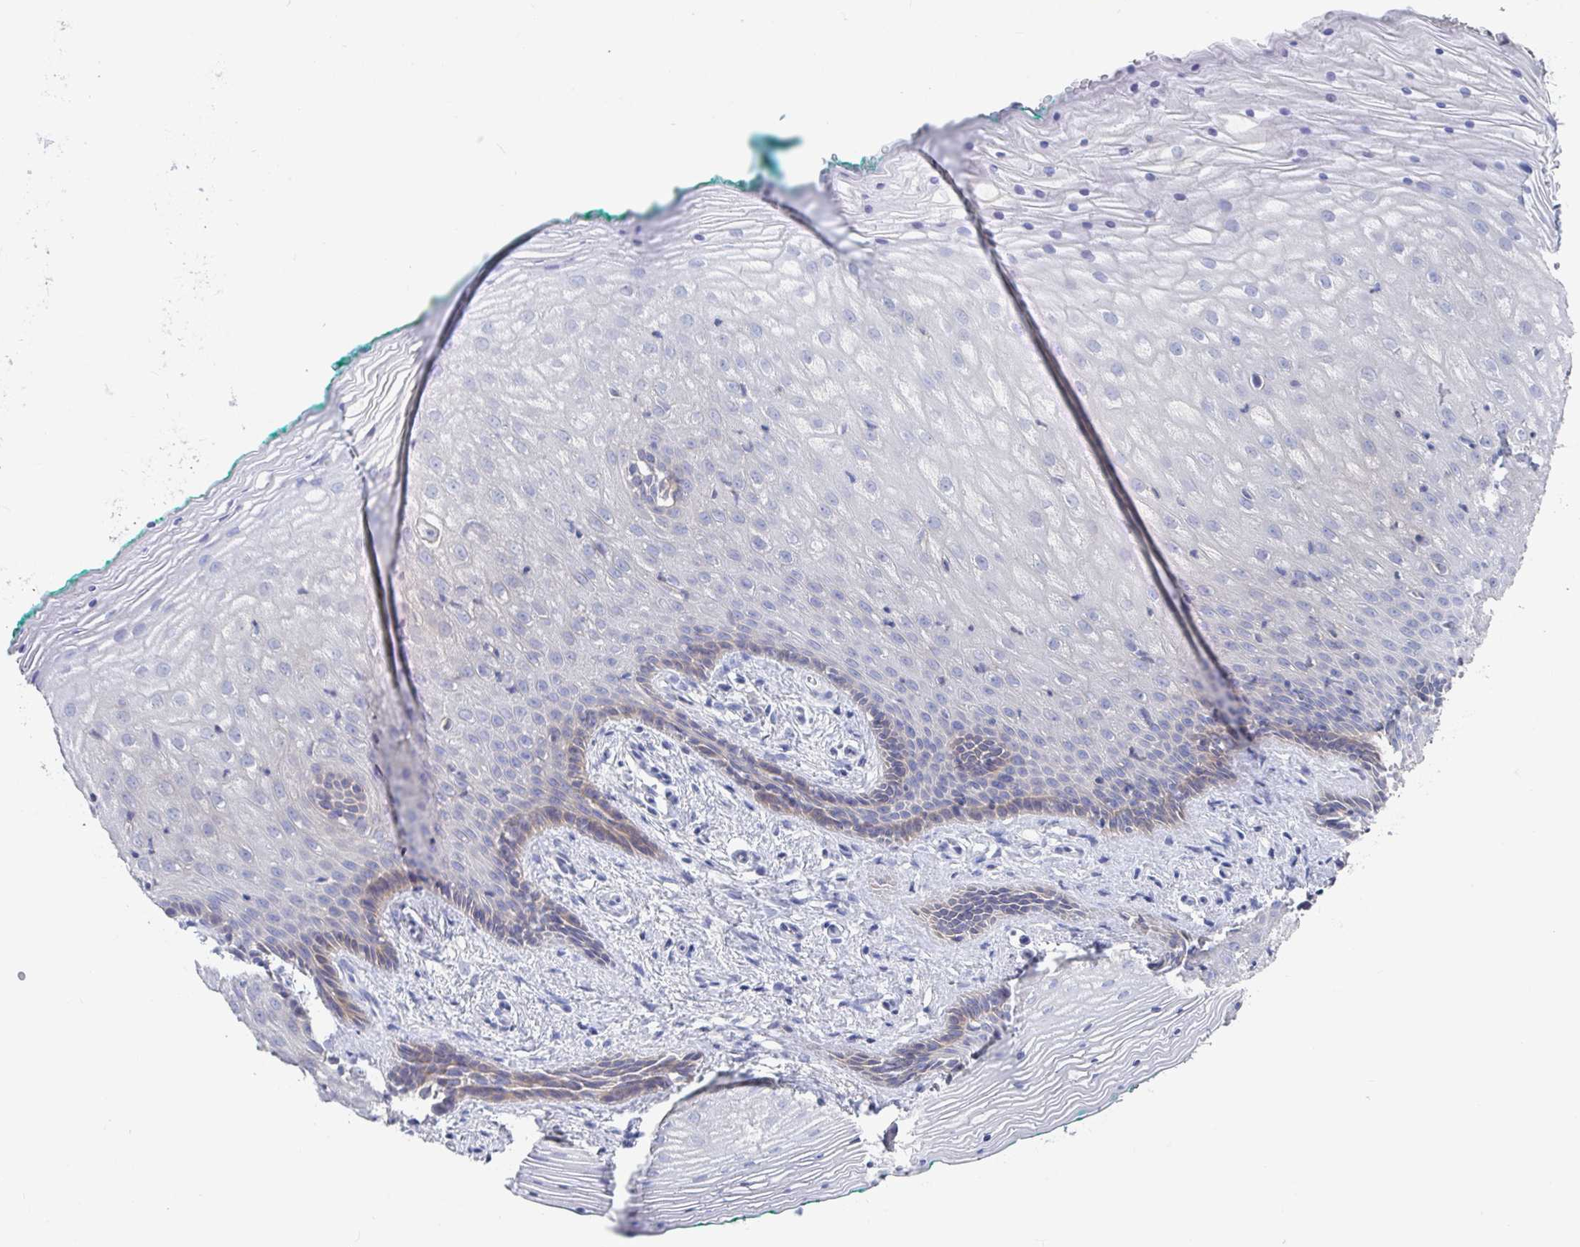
{"staining": {"intensity": "negative", "quantity": "none", "location": "none"}, "tissue": "vagina", "cell_type": "Squamous epithelial cells", "image_type": "normal", "snomed": [{"axis": "morphology", "description": "Normal tissue, NOS"}, {"axis": "topography", "description": "Vagina"}], "caption": "Immunohistochemistry micrograph of normal vagina stained for a protein (brown), which exhibits no positivity in squamous epithelial cells. (Stains: DAB (3,3'-diaminobenzidine) immunohistochemistry with hematoxylin counter stain, Microscopy: brightfield microscopy at high magnification).", "gene": "GPR148", "patient": {"sex": "female", "age": 45}}